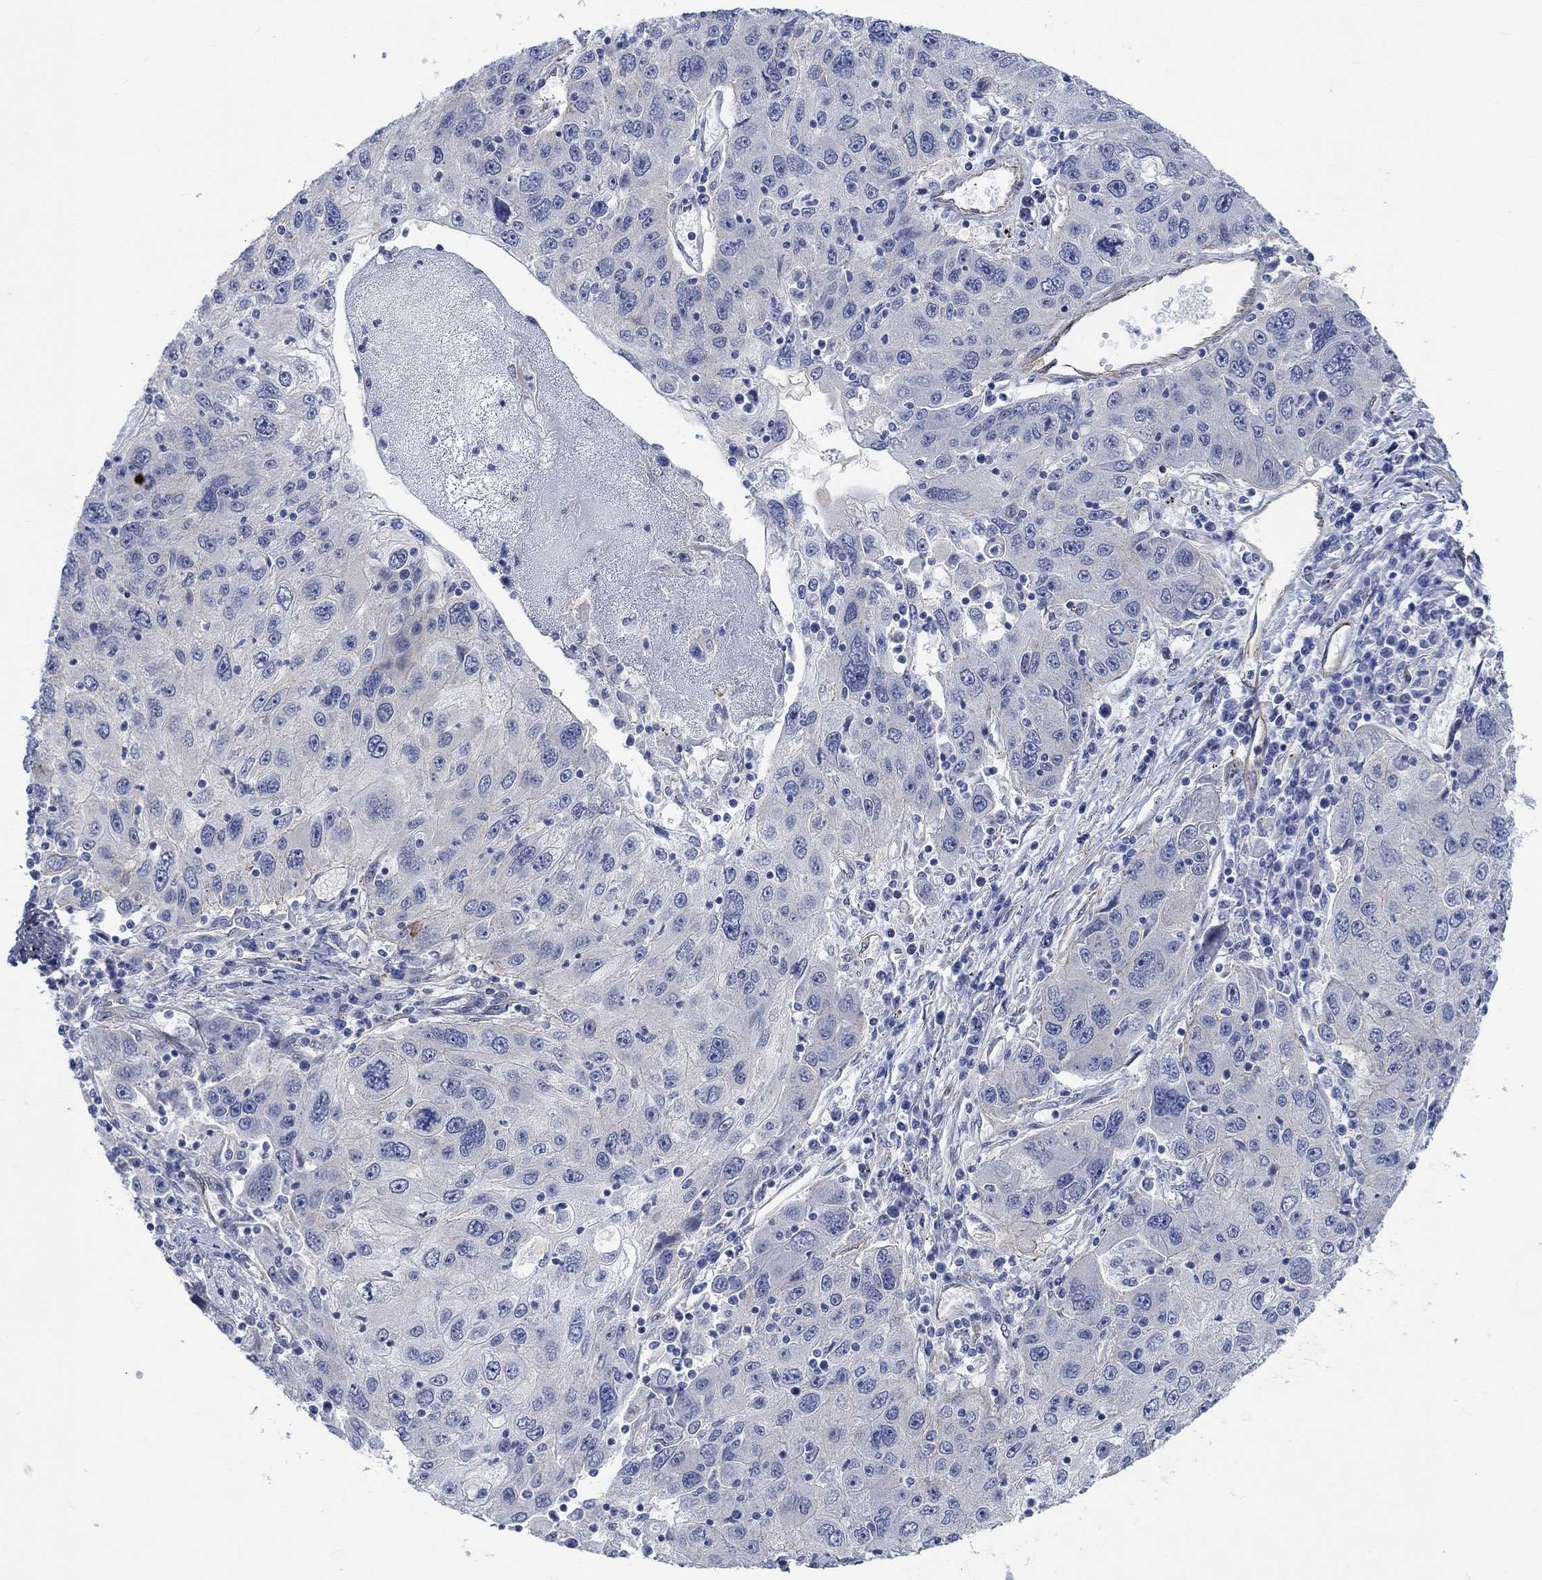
{"staining": {"intensity": "negative", "quantity": "none", "location": "none"}, "tissue": "stomach cancer", "cell_type": "Tumor cells", "image_type": "cancer", "snomed": [{"axis": "morphology", "description": "Adenocarcinoma, NOS"}, {"axis": "topography", "description": "Stomach"}], "caption": "IHC micrograph of human adenocarcinoma (stomach) stained for a protein (brown), which exhibits no positivity in tumor cells.", "gene": "KCNH8", "patient": {"sex": "male", "age": 56}}